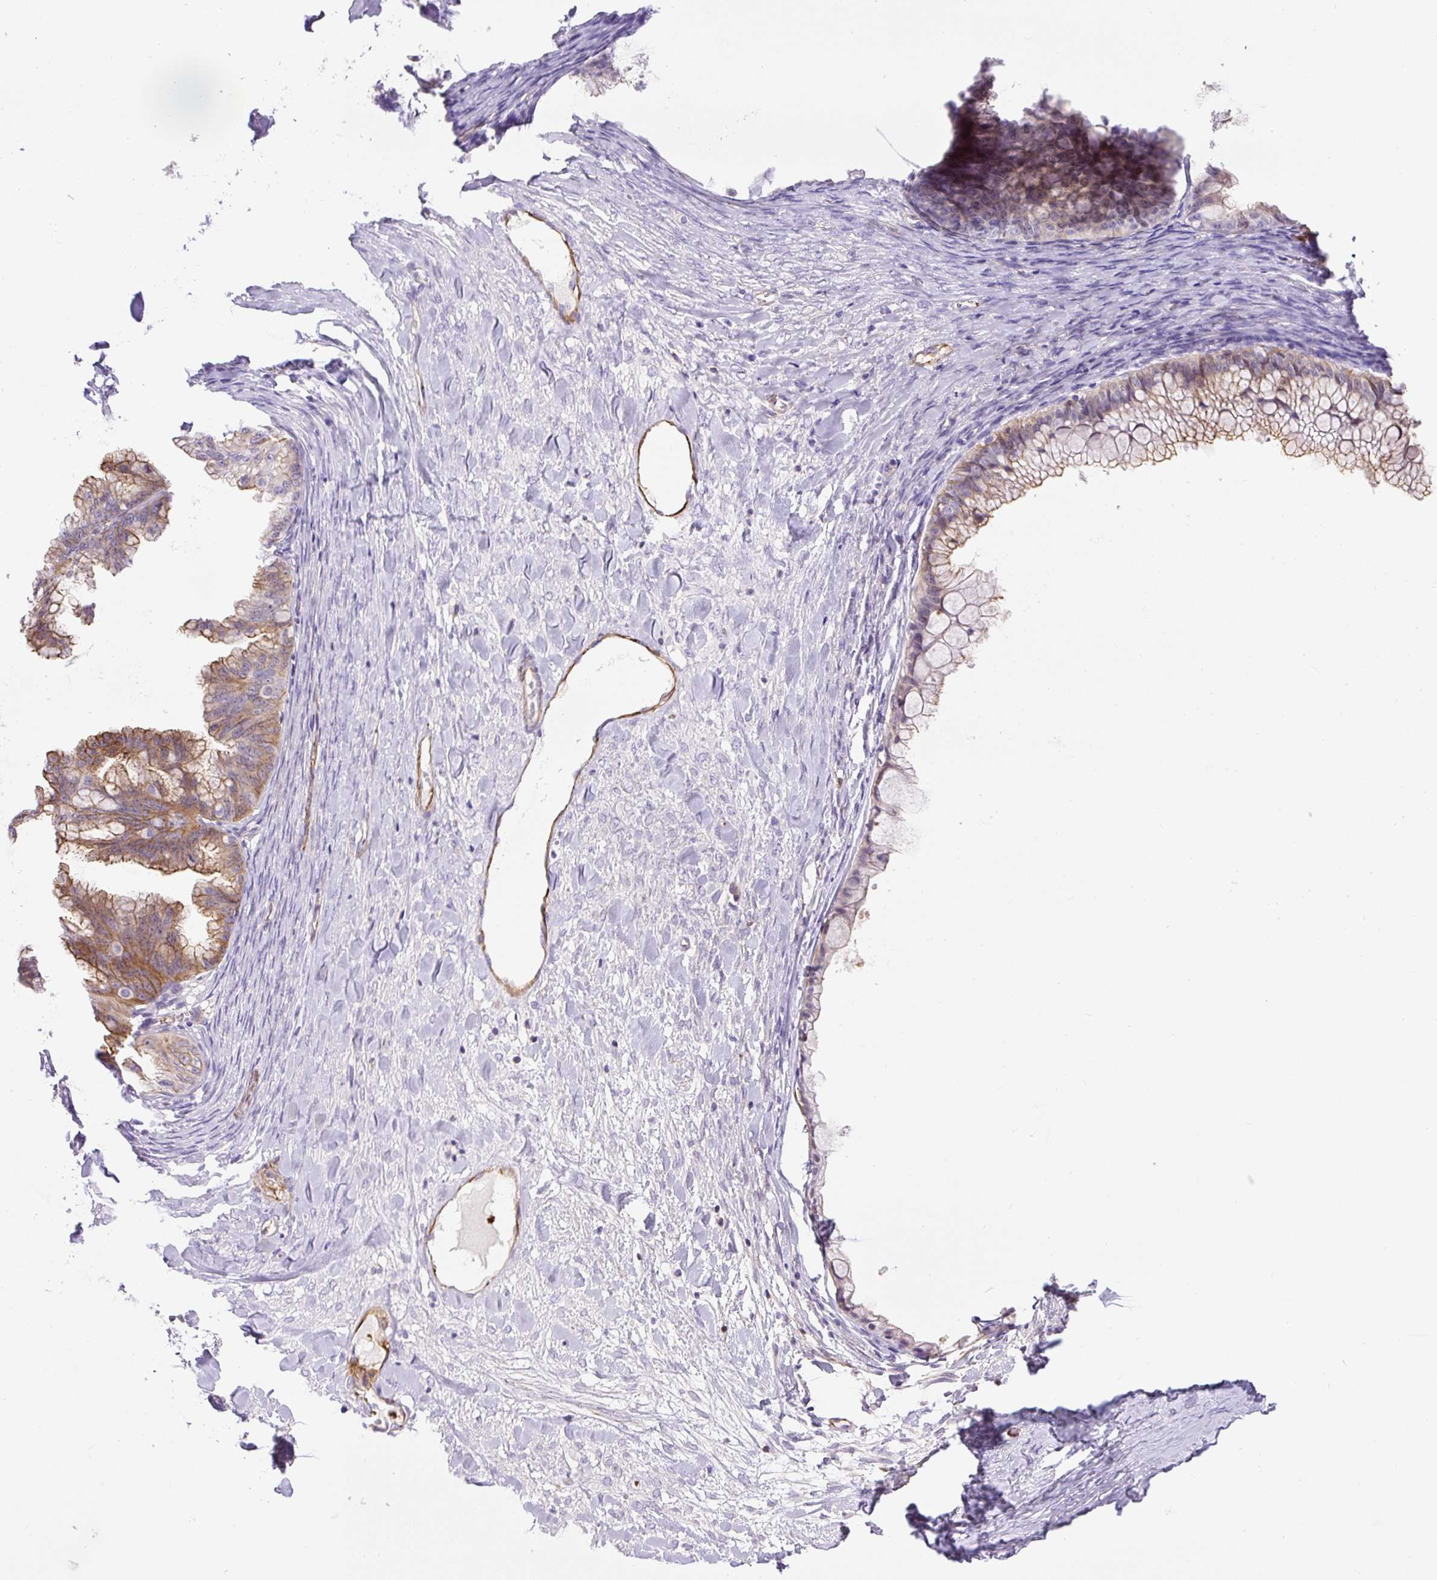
{"staining": {"intensity": "moderate", "quantity": ">75%", "location": "cytoplasmic/membranous"}, "tissue": "ovarian cancer", "cell_type": "Tumor cells", "image_type": "cancer", "snomed": [{"axis": "morphology", "description": "Cystadenocarcinoma, mucinous, NOS"}, {"axis": "topography", "description": "Ovary"}], "caption": "An image of ovarian cancer (mucinous cystadenocarcinoma) stained for a protein reveals moderate cytoplasmic/membranous brown staining in tumor cells.", "gene": "B3GALT5", "patient": {"sex": "female", "age": 35}}